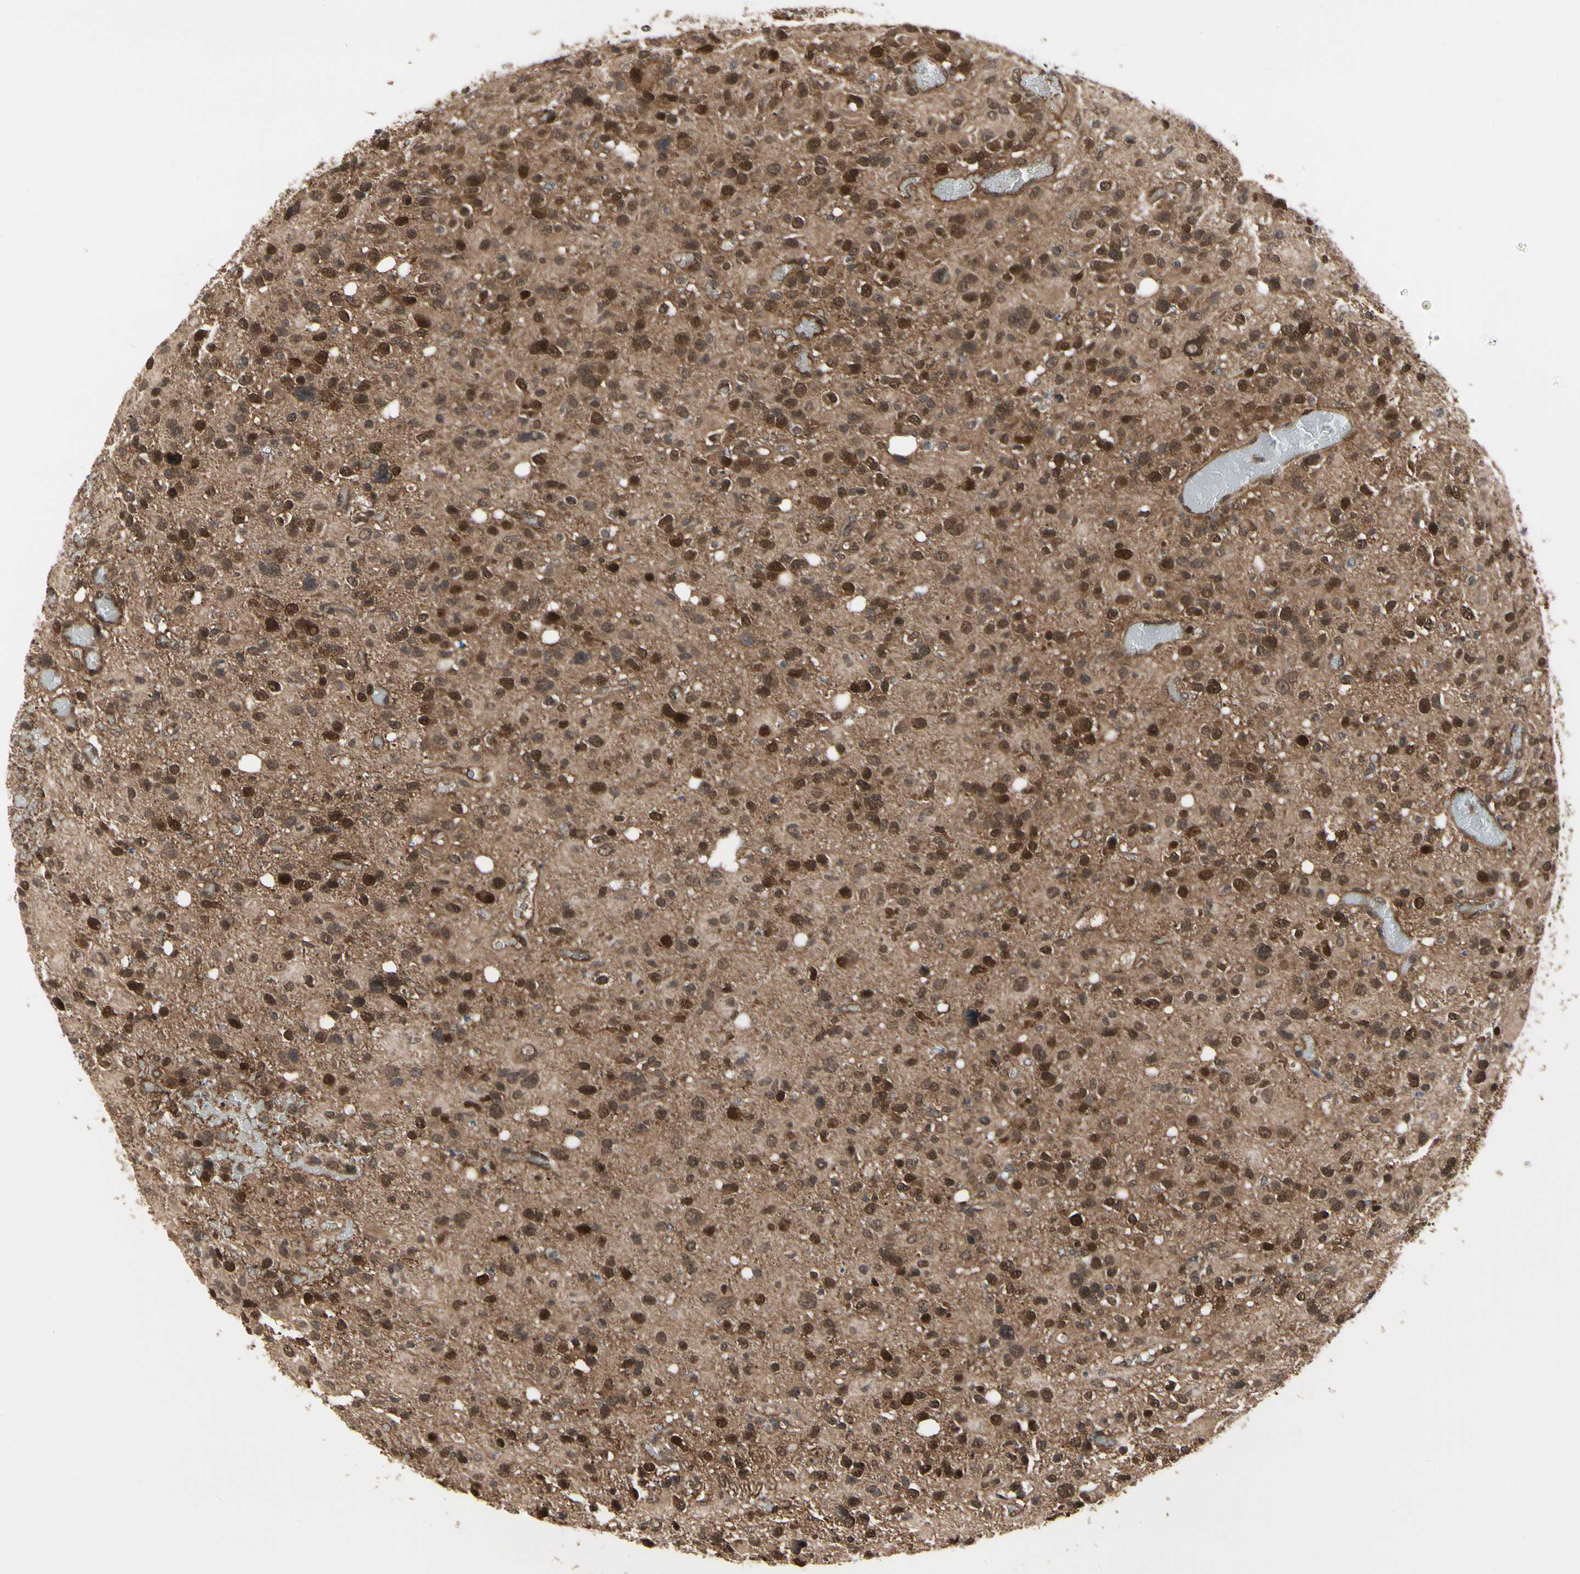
{"staining": {"intensity": "strong", "quantity": ">75%", "location": "cytoplasmic/membranous,nuclear"}, "tissue": "glioma", "cell_type": "Tumor cells", "image_type": "cancer", "snomed": [{"axis": "morphology", "description": "Glioma, malignant, High grade"}, {"axis": "topography", "description": "Brain"}], "caption": "The histopathology image displays a brown stain indicating the presence of a protein in the cytoplasmic/membranous and nuclear of tumor cells in glioma.", "gene": "CDK5", "patient": {"sex": "male", "age": 48}}